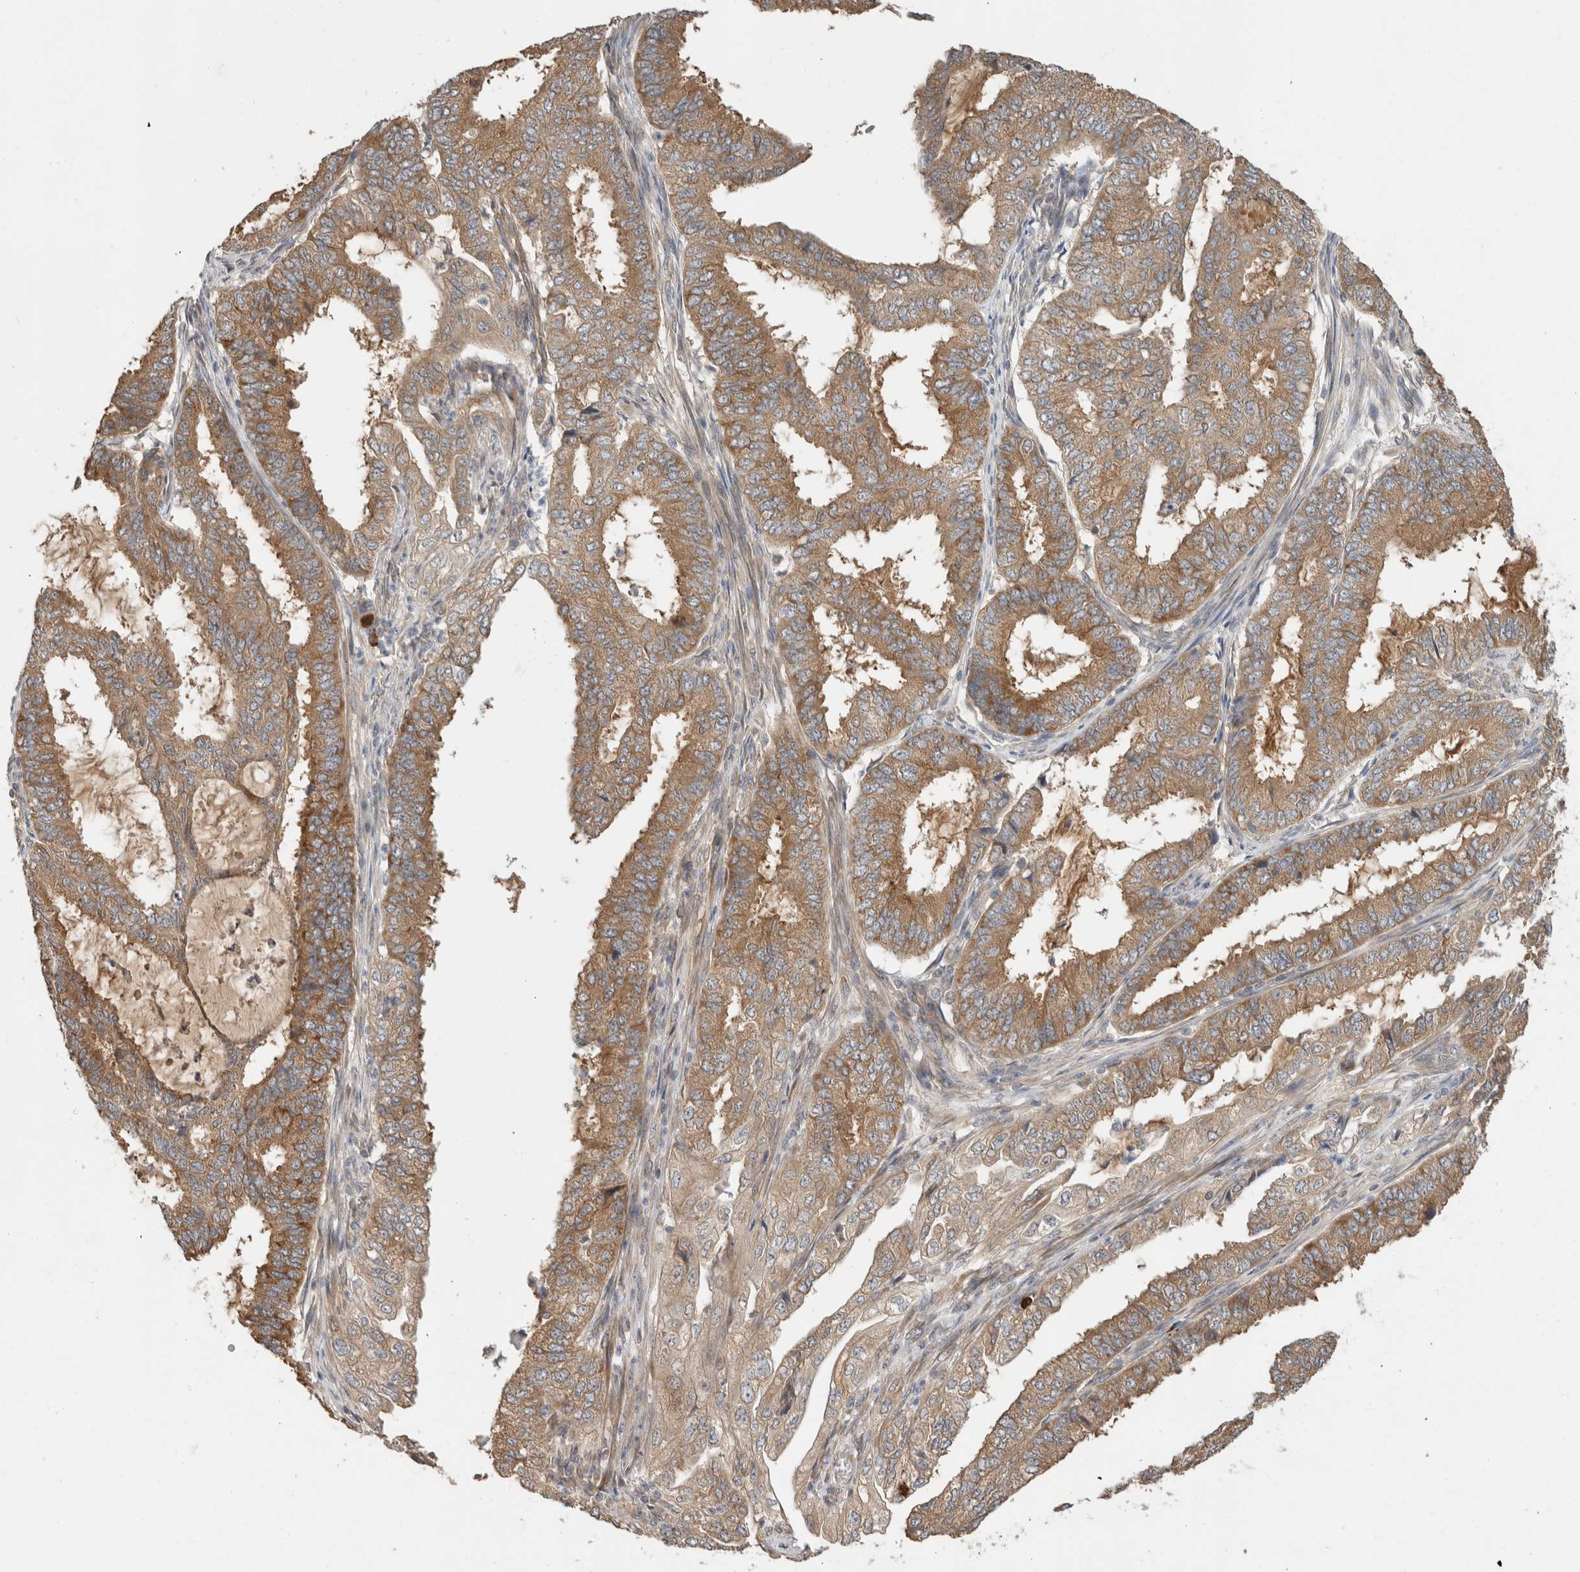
{"staining": {"intensity": "moderate", "quantity": ">75%", "location": "cytoplasmic/membranous"}, "tissue": "endometrial cancer", "cell_type": "Tumor cells", "image_type": "cancer", "snomed": [{"axis": "morphology", "description": "Adenocarcinoma, NOS"}, {"axis": "topography", "description": "Endometrium"}], "caption": "Immunohistochemical staining of endometrial adenocarcinoma reveals medium levels of moderate cytoplasmic/membranous positivity in approximately >75% of tumor cells.", "gene": "PUM1", "patient": {"sex": "female", "age": 51}}